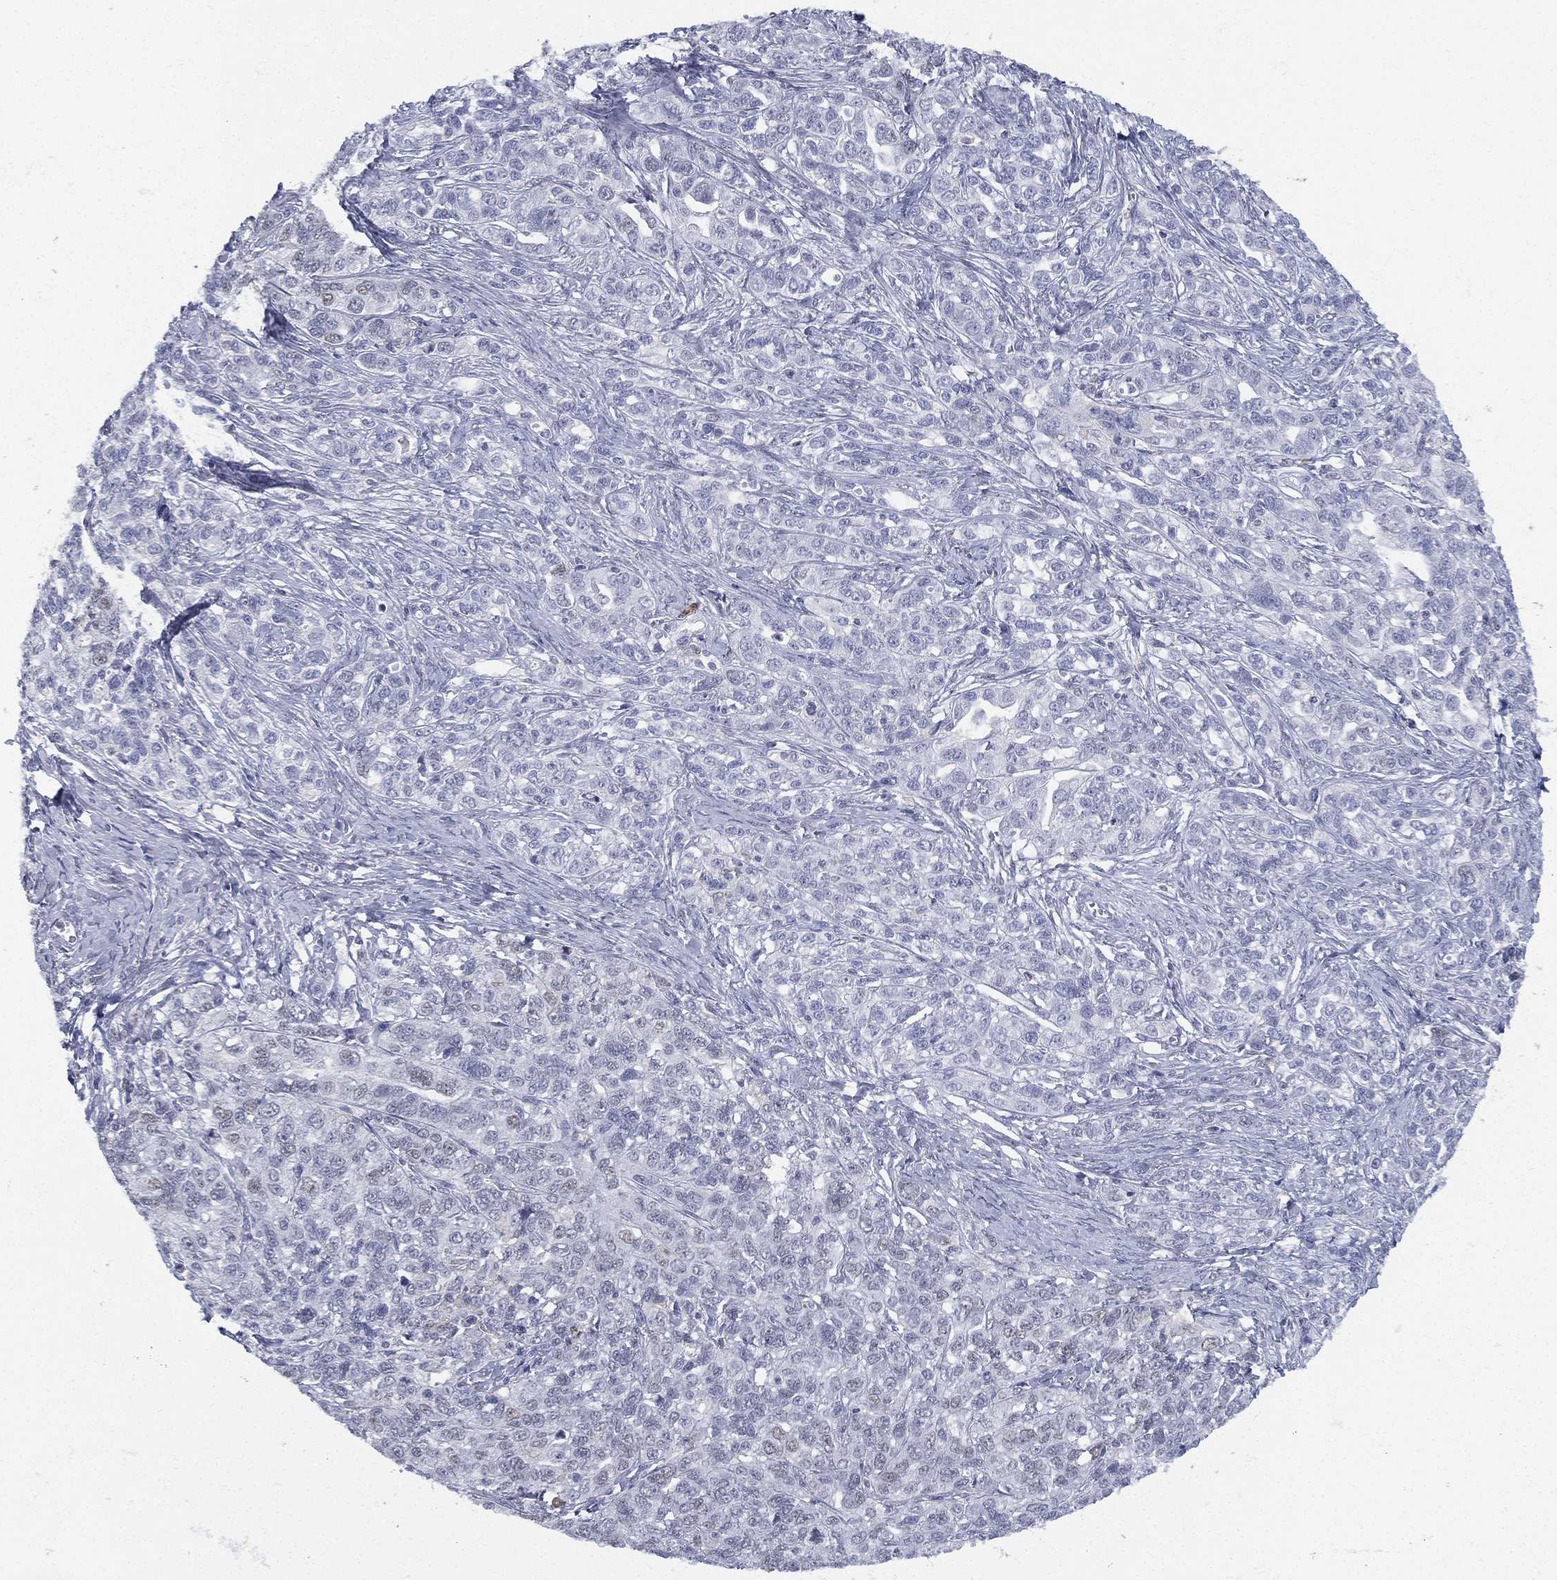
{"staining": {"intensity": "moderate", "quantity": "<25%", "location": "nuclear"}, "tissue": "ovarian cancer", "cell_type": "Tumor cells", "image_type": "cancer", "snomed": [{"axis": "morphology", "description": "Cystadenocarcinoma, serous, NOS"}, {"axis": "topography", "description": "Ovary"}], "caption": "This photomicrograph demonstrates ovarian serous cystadenocarcinoma stained with immunohistochemistry to label a protein in brown. The nuclear of tumor cells show moderate positivity for the protein. Nuclei are counter-stained blue.", "gene": "ZNF711", "patient": {"sex": "female", "age": 71}}